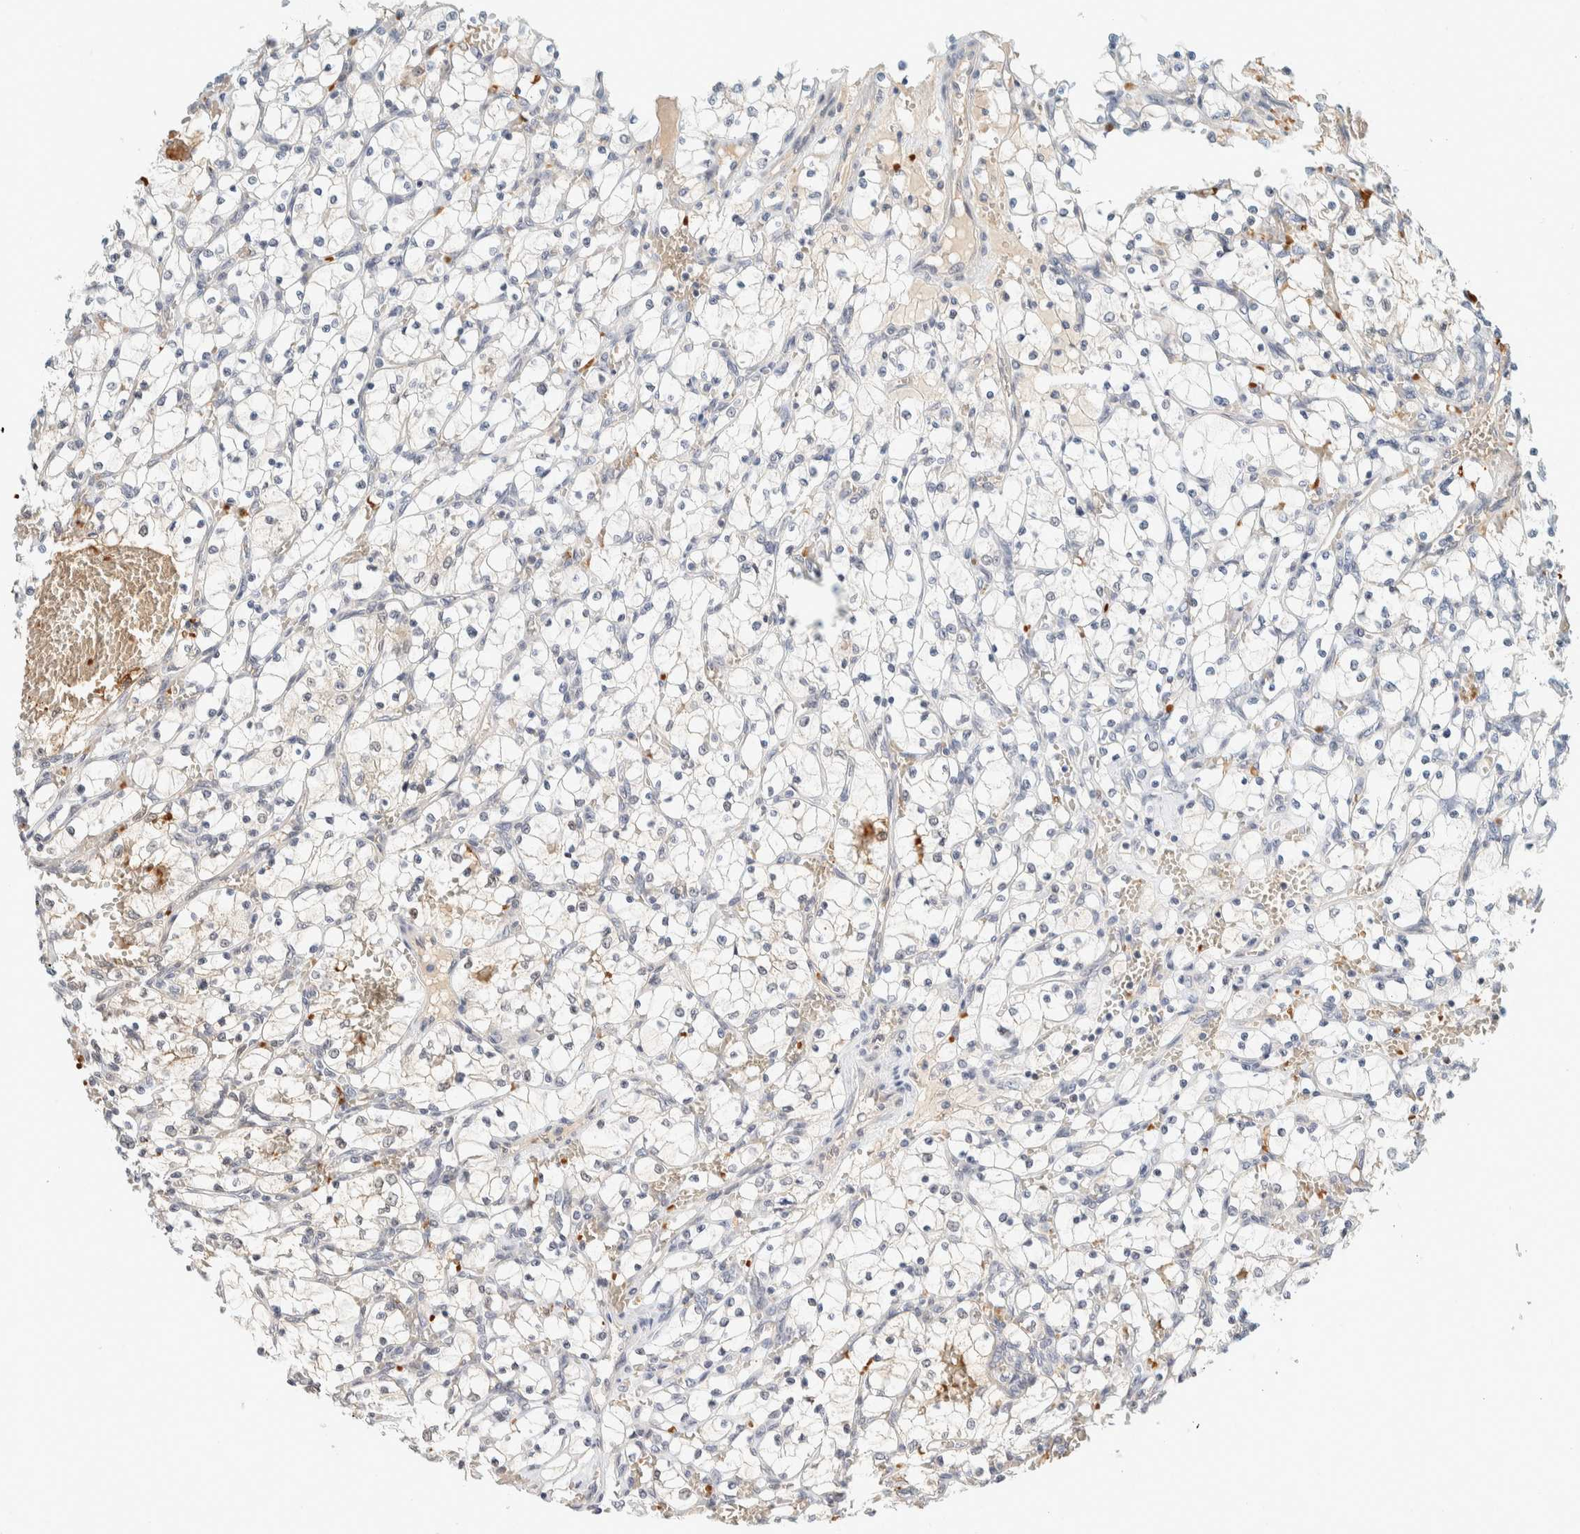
{"staining": {"intensity": "weak", "quantity": "<25%", "location": "cytoplasmic/membranous,nuclear"}, "tissue": "renal cancer", "cell_type": "Tumor cells", "image_type": "cancer", "snomed": [{"axis": "morphology", "description": "Adenocarcinoma, NOS"}, {"axis": "topography", "description": "Kidney"}], "caption": "The micrograph exhibits no significant expression in tumor cells of renal cancer.", "gene": "TSTD2", "patient": {"sex": "female", "age": 69}}